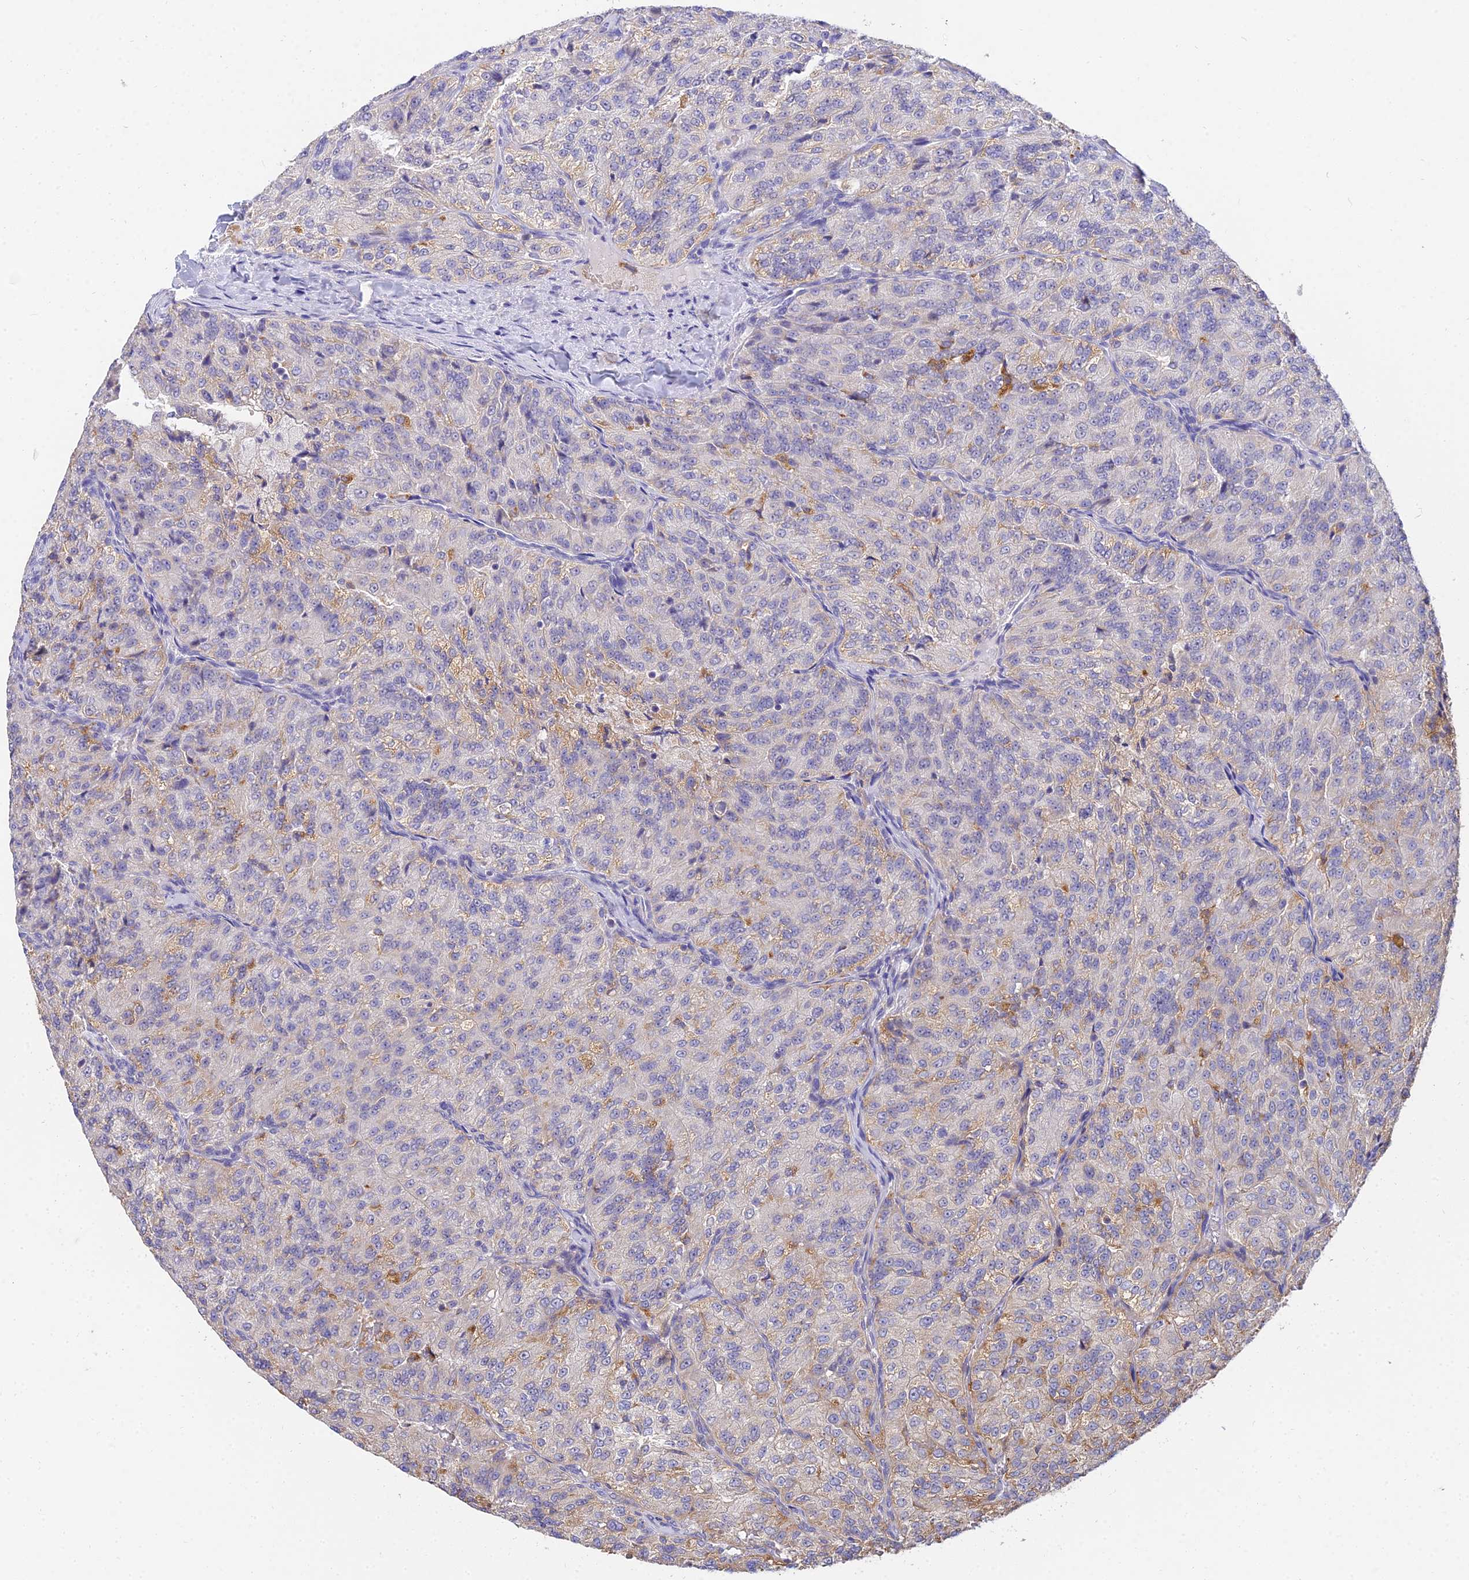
{"staining": {"intensity": "moderate", "quantity": "<25%", "location": "cytoplasmic/membranous"}, "tissue": "renal cancer", "cell_type": "Tumor cells", "image_type": "cancer", "snomed": [{"axis": "morphology", "description": "Adenocarcinoma, NOS"}, {"axis": "topography", "description": "Kidney"}], "caption": "Renal cancer (adenocarcinoma) stained with IHC demonstrates moderate cytoplasmic/membranous positivity in about <25% of tumor cells. Using DAB (3,3'-diaminobenzidine) (brown) and hematoxylin (blue) stains, captured at high magnification using brightfield microscopy.", "gene": "ARL8B", "patient": {"sex": "female", "age": 63}}